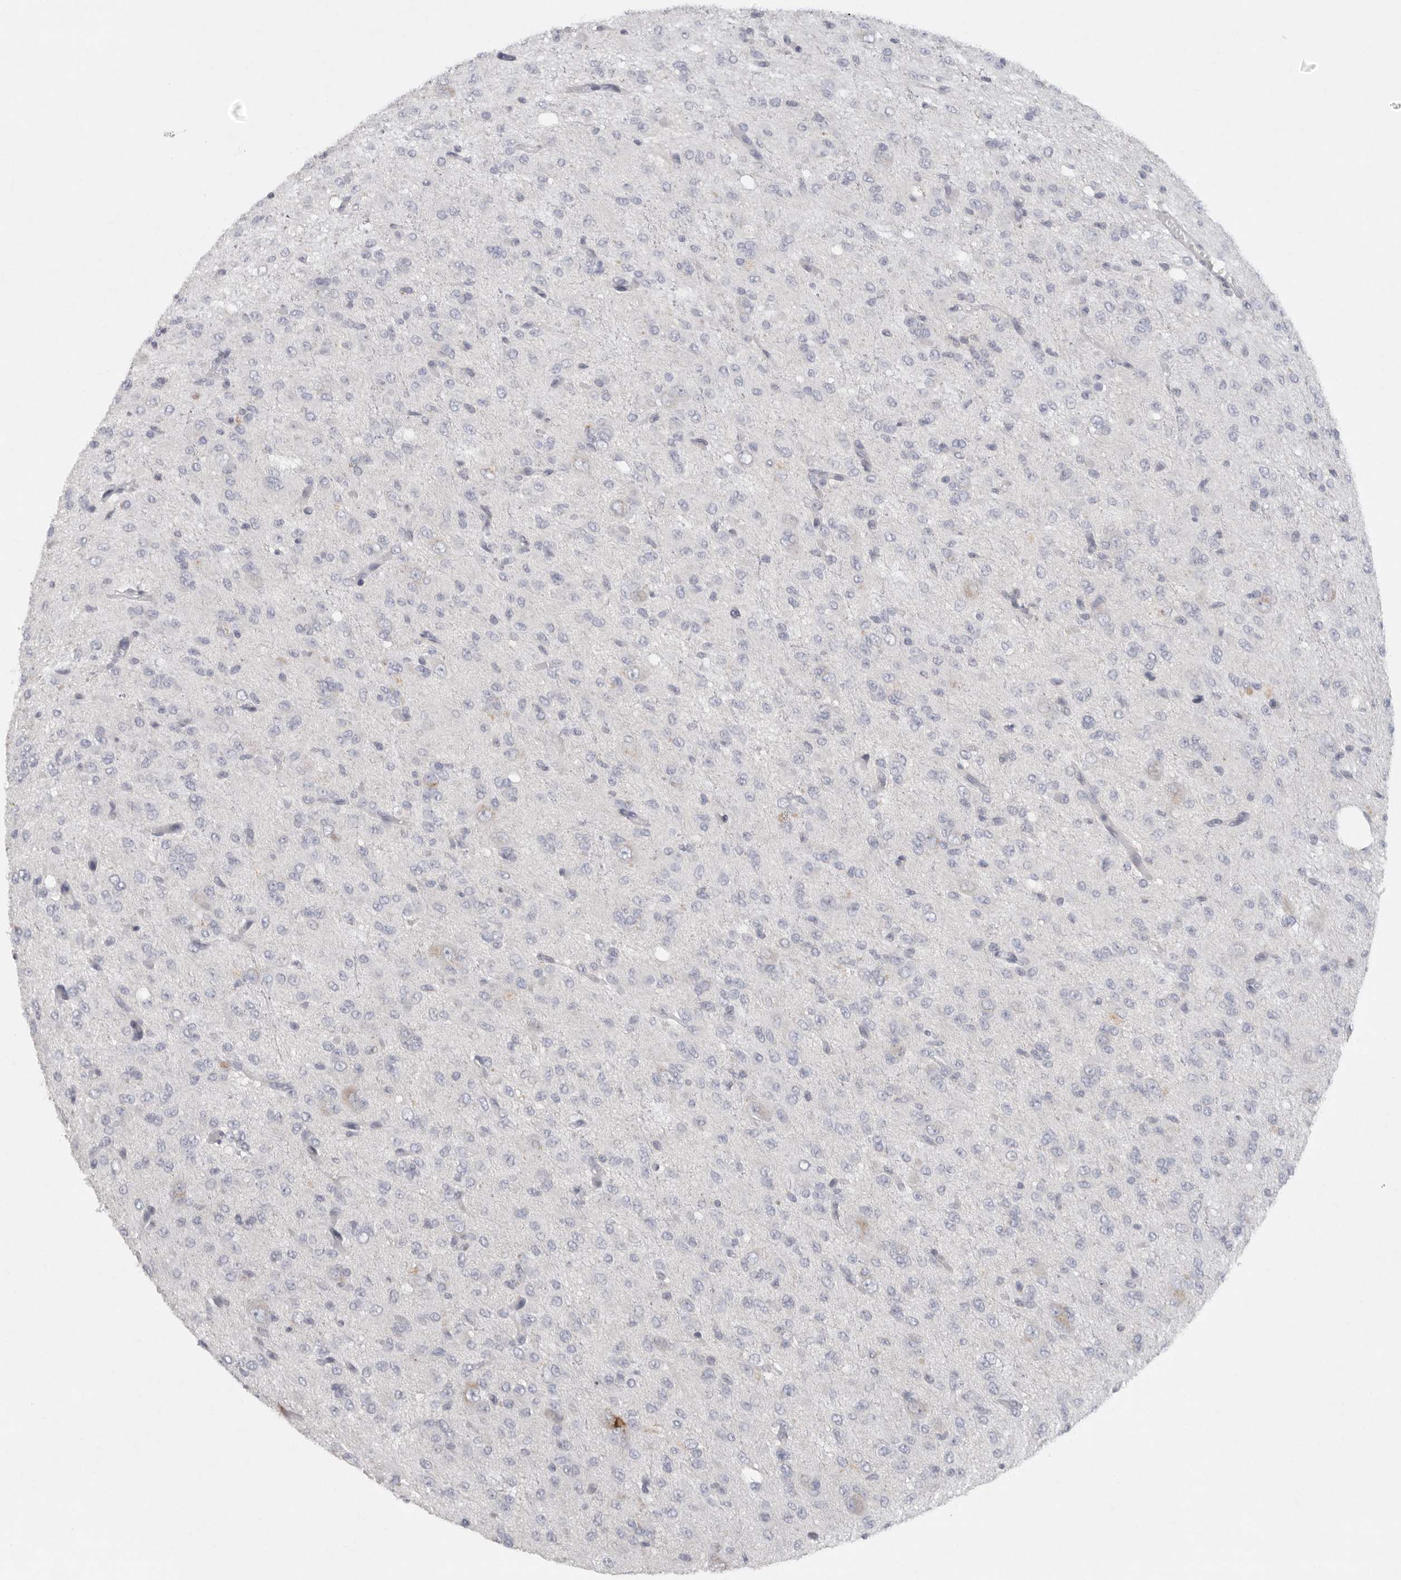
{"staining": {"intensity": "negative", "quantity": "none", "location": "none"}, "tissue": "glioma", "cell_type": "Tumor cells", "image_type": "cancer", "snomed": [{"axis": "morphology", "description": "Glioma, malignant, High grade"}, {"axis": "topography", "description": "Brain"}], "caption": "There is no significant positivity in tumor cells of high-grade glioma (malignant). (DAB IHC visualized using brightfield microscopy, high magnification).", "gene": "TMEM69", "patient": {"sex": "female", "age": 59}}